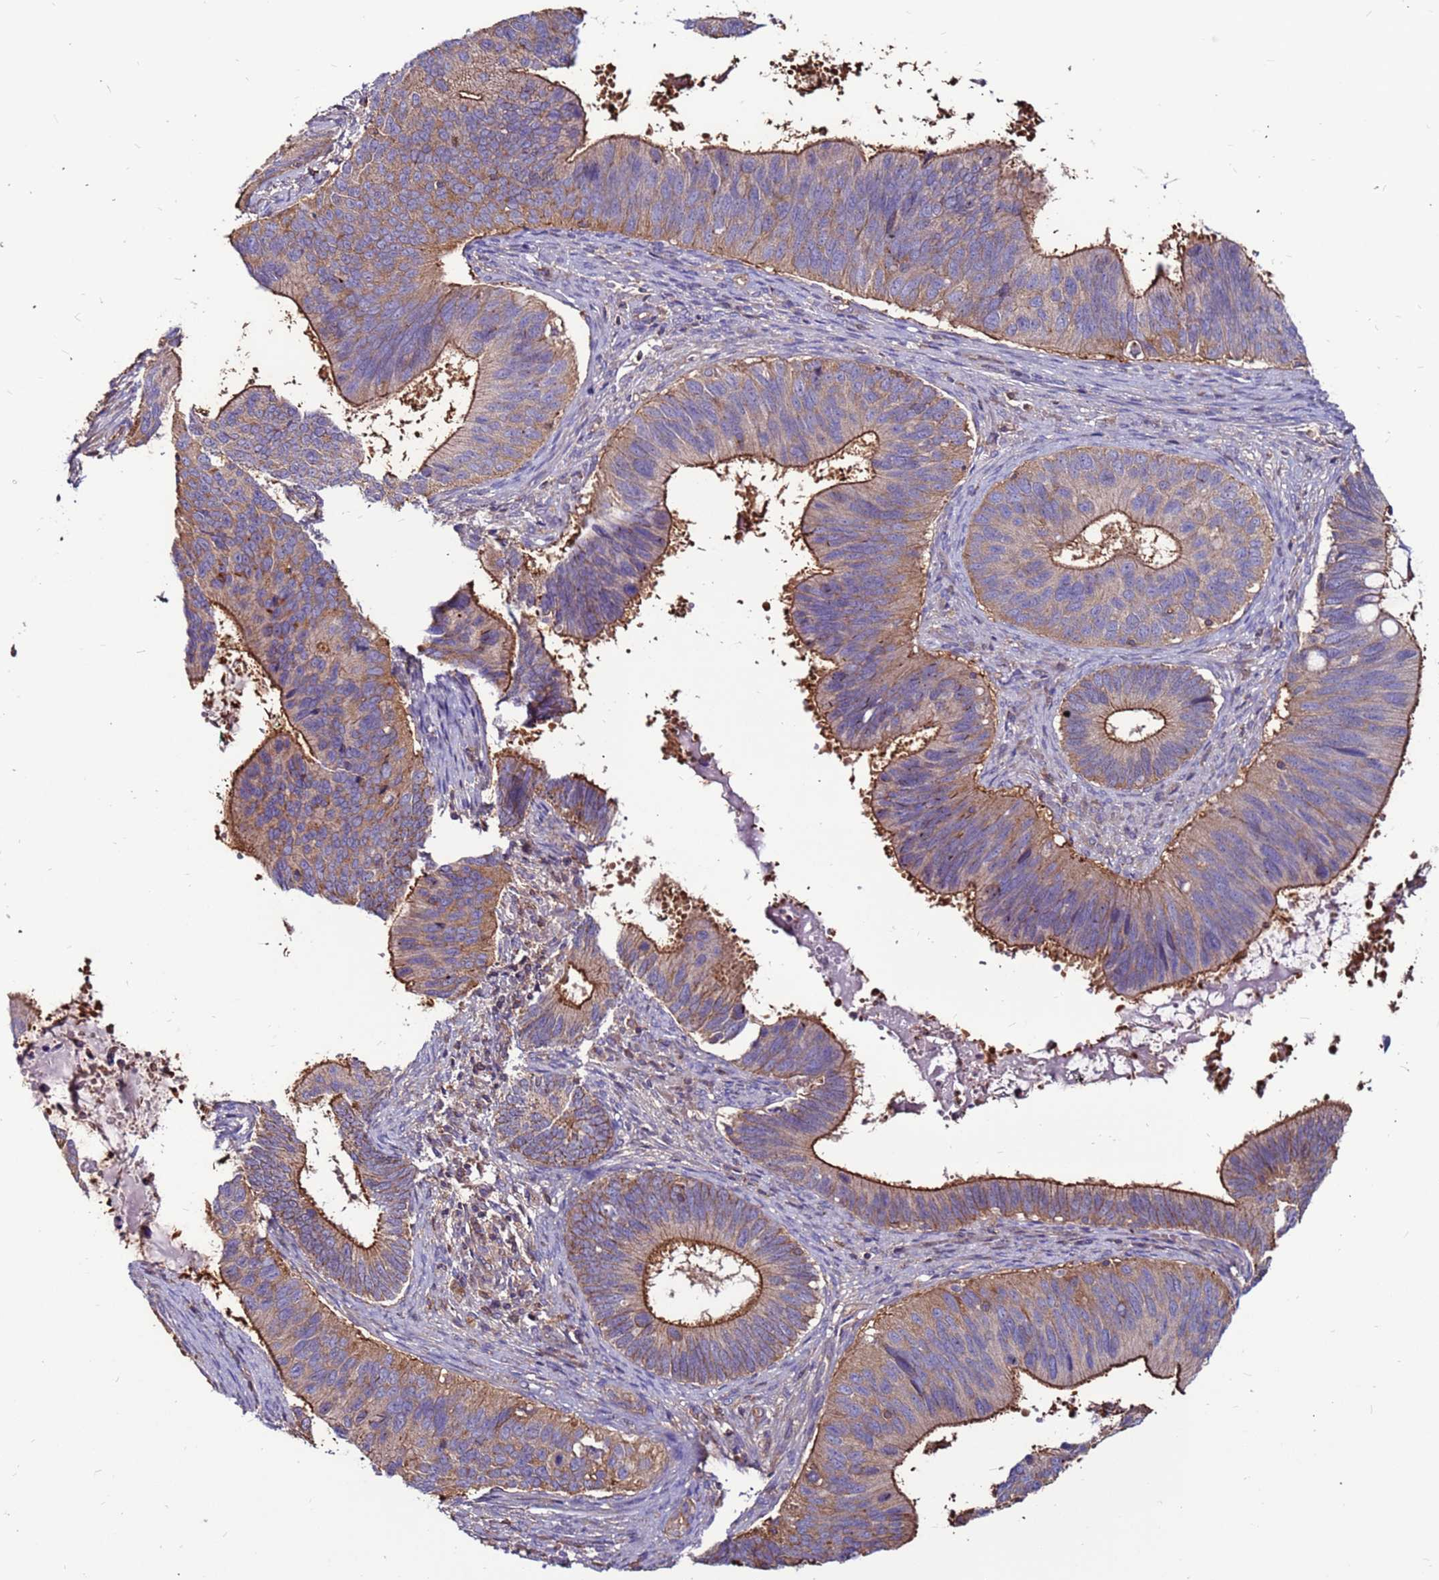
{"staining": {"intensity": "strong", "quantity": "25%-75%", "location": "cytoplasmic/membranous"}, "tissue": "cervical cancer", "cell_type": "Tumor cells", "image_type": "cancer", "snomed": [{"axis": "morphology", "description": "Adenocarcinoma, NOS"}, {"axis": "topography", "description": "Cervix"}], "caption": "IHC photomicrograph of neoplastic tissue: cervical adenocarcinoma stained using immunohistochemistry (IHC) displays high levels of strong protein expression localized specifically in the cytoplasmic/membranous of tumor cells, appearing as a cytoplasmic/membranous brown color.", "gene": "NRN1L", "patient": {"sex": "female", "age": 42}}